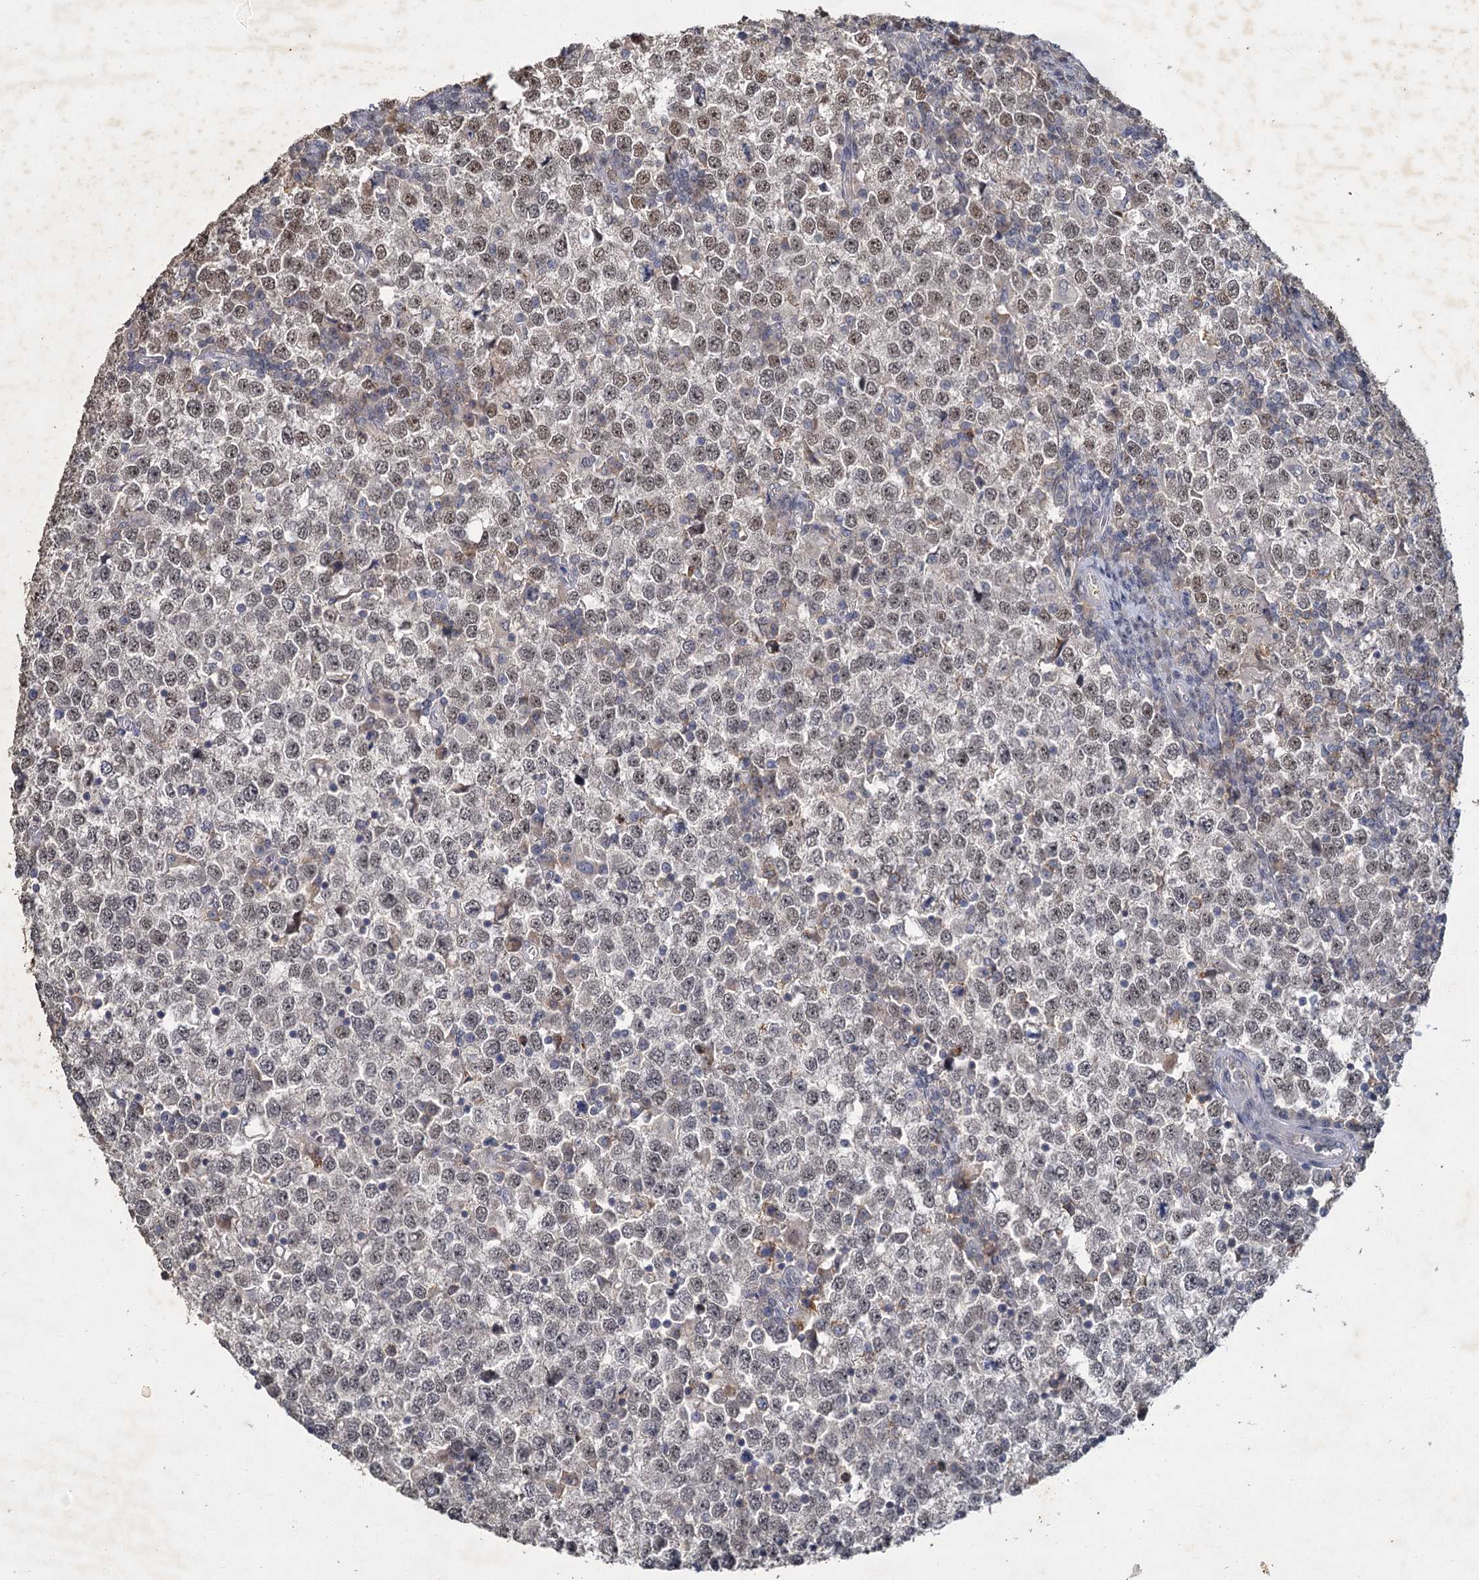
{"staining": {"intensity": "weak", "quantity": "25%-75%", "location": "nuclear"}, "tissue": "testis cancer", "cell_type": "Tumor cells", "image_type": "cancer", "snomed": [{"axis": "morphology", "description": "Seminoma, NOS"}, {"axis": "topography", "description": "Testis"}], "caption": "Weak nuclear expression for a protein is identified in about 25%-75% of tumor cells of testis cancer (seminoma) using immunohistochemistry.", "gene": "MUCL1", "patient": {"sex": "male", "age": 65}}